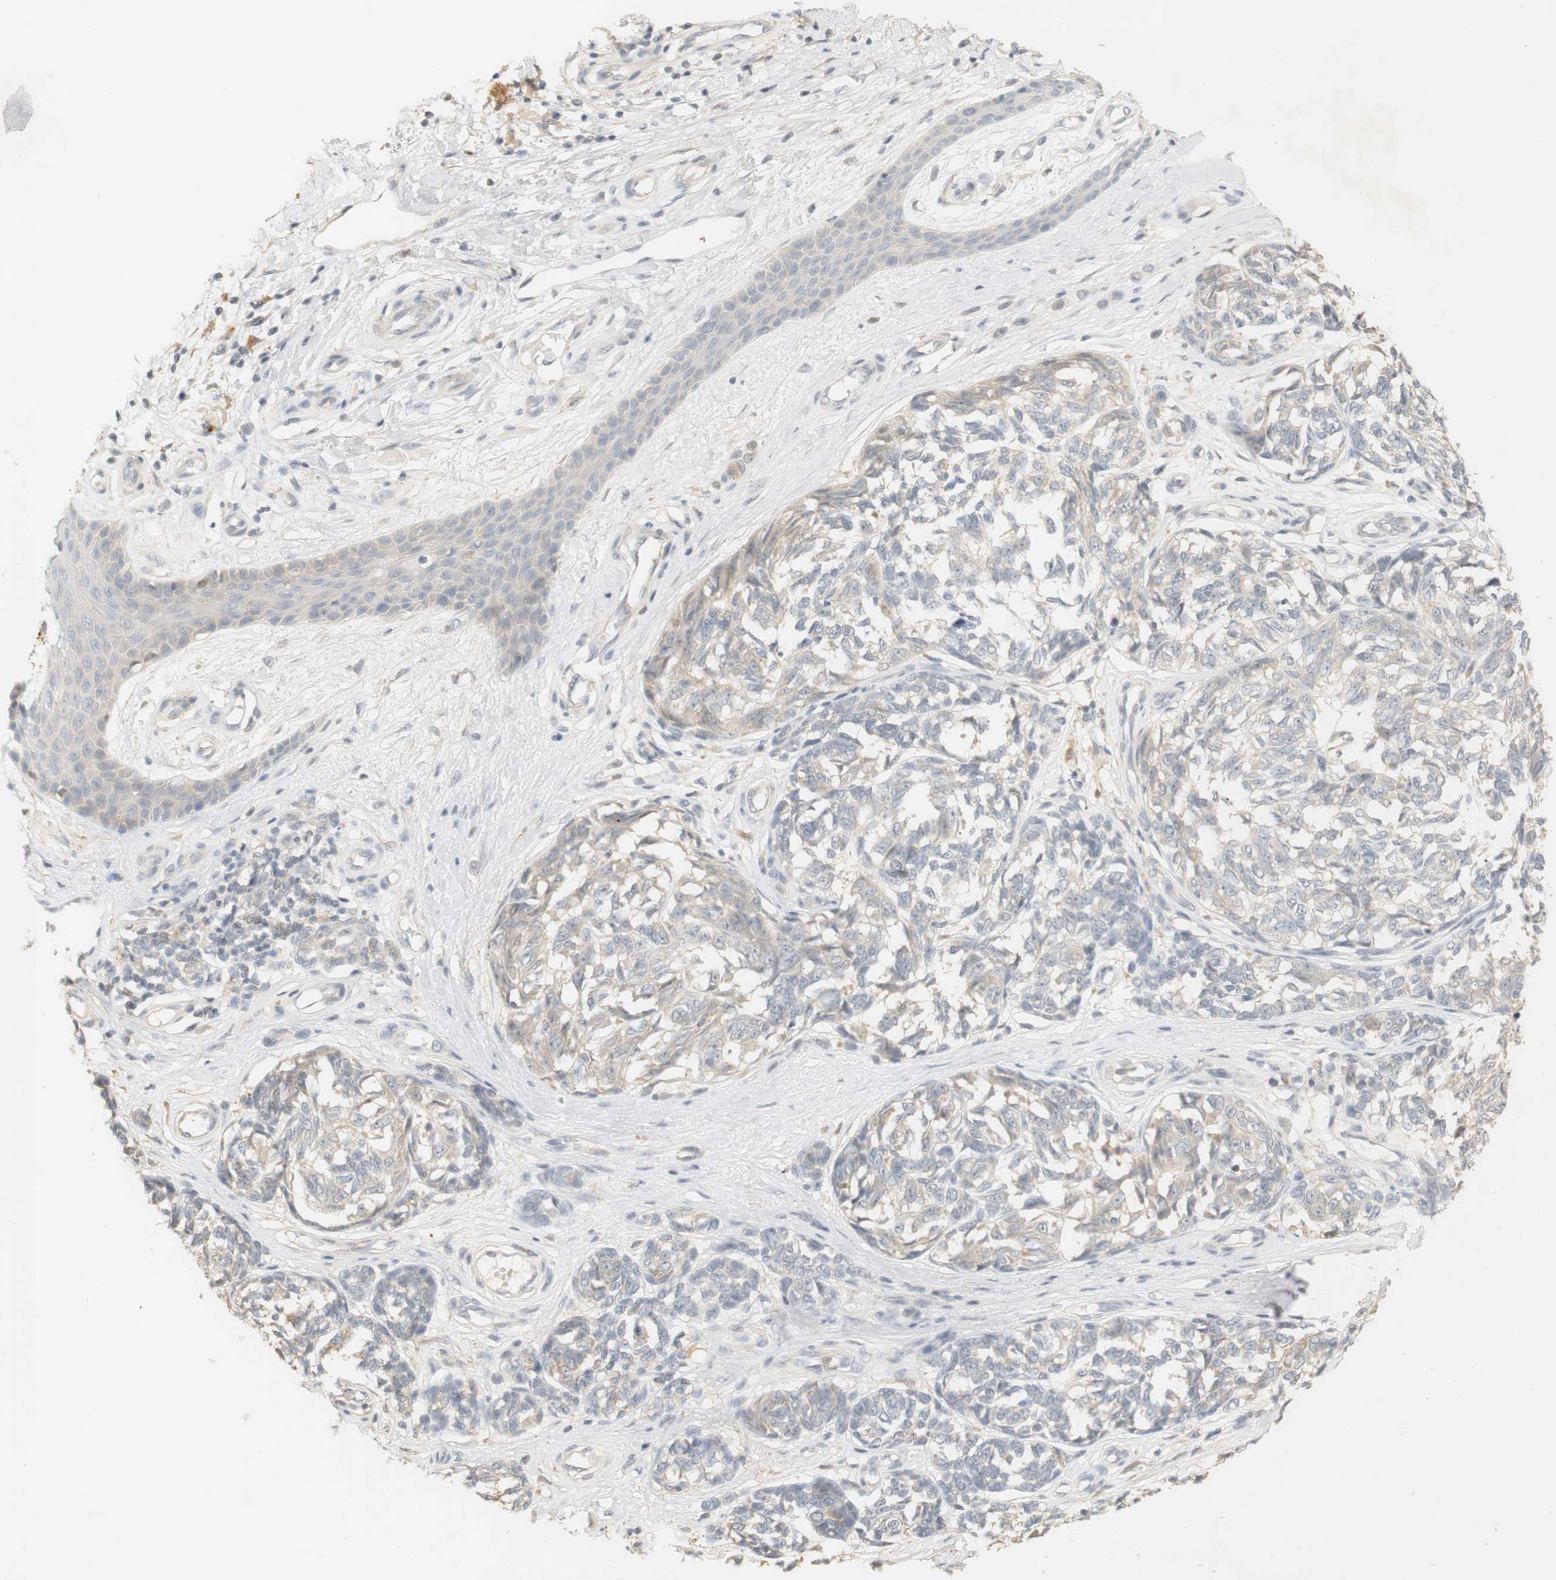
{"staining": {"intensity": "weak", "quantity": "<25%", "location": "cytoplasmic/membranous"}, "tissue": "melanoma", "cell_type": "Tumor cells", "image_type": "cancer", "snomed": [{"axis": "morphology", "description": "Malignant melanoma, NOS"}, {"axis": "topography", "description": "Skin"}], "caption": "This is a micrograph of immunohistochemistry staining of malignant melanoma, which shows no positivity in tumor cells.", "gene": "RTN3", "patient": {"sex": "female", "age": 64}}